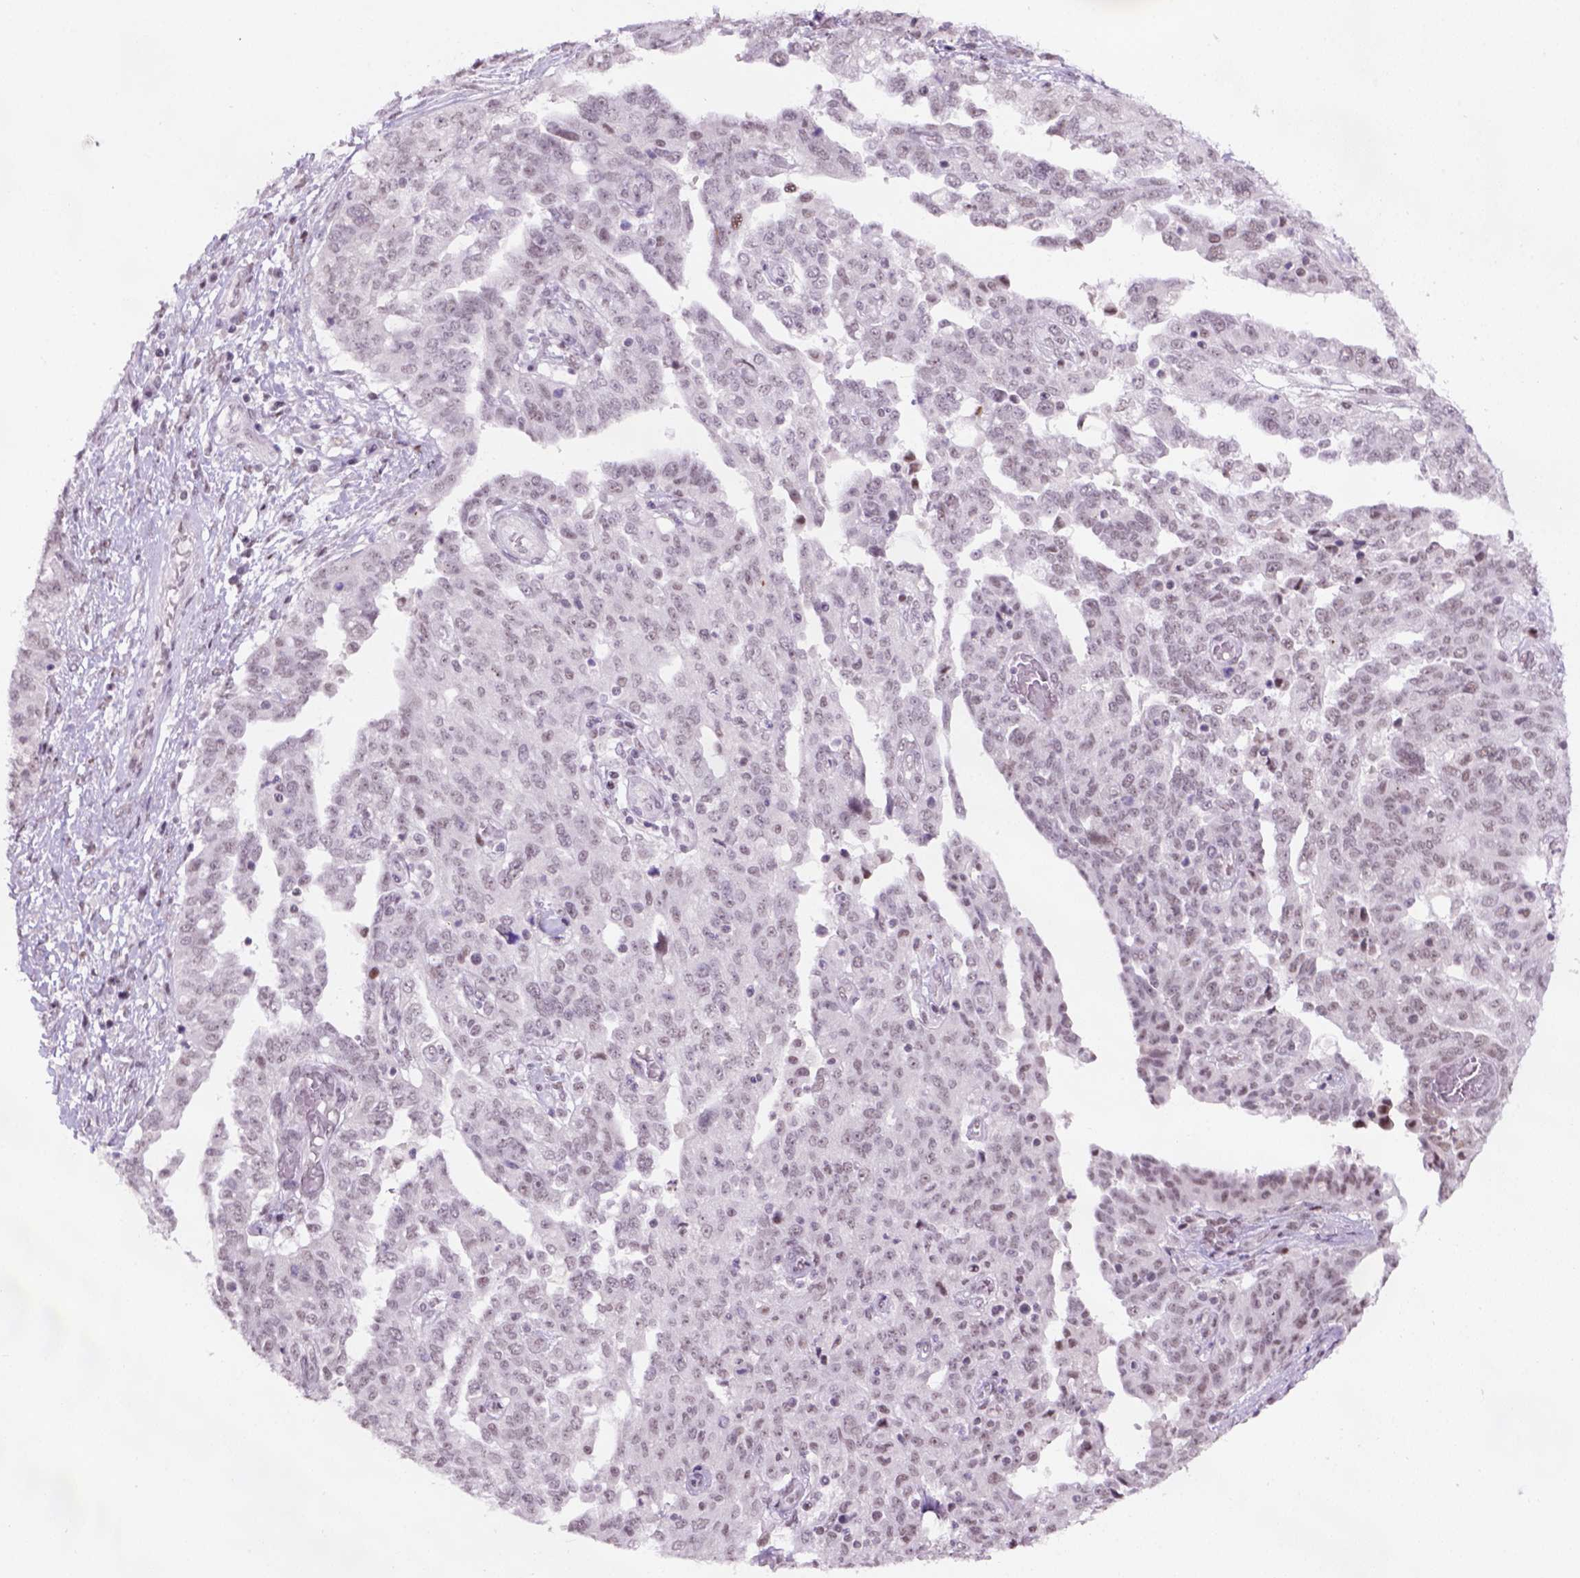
{"staining": {"intensity": "weak", "quantity": "<25%", "location": "nuclear"}, "tissue": "ovarian cancer", "cell_type": "Tumor cells", "image_type": "cancer", "snomed": [{"axis": "morphology", "description": "Cystadenocarcinoma, serous, NOS"}, {"axis": "topography", "description": "Ovary"}], "caption": "The image shows no significant positivity in tumor cells of ovarian cancer (serous cystadenocarcinoma).", "gene": "TBPL1", "patient": {"sex": "female", "age": 67}}